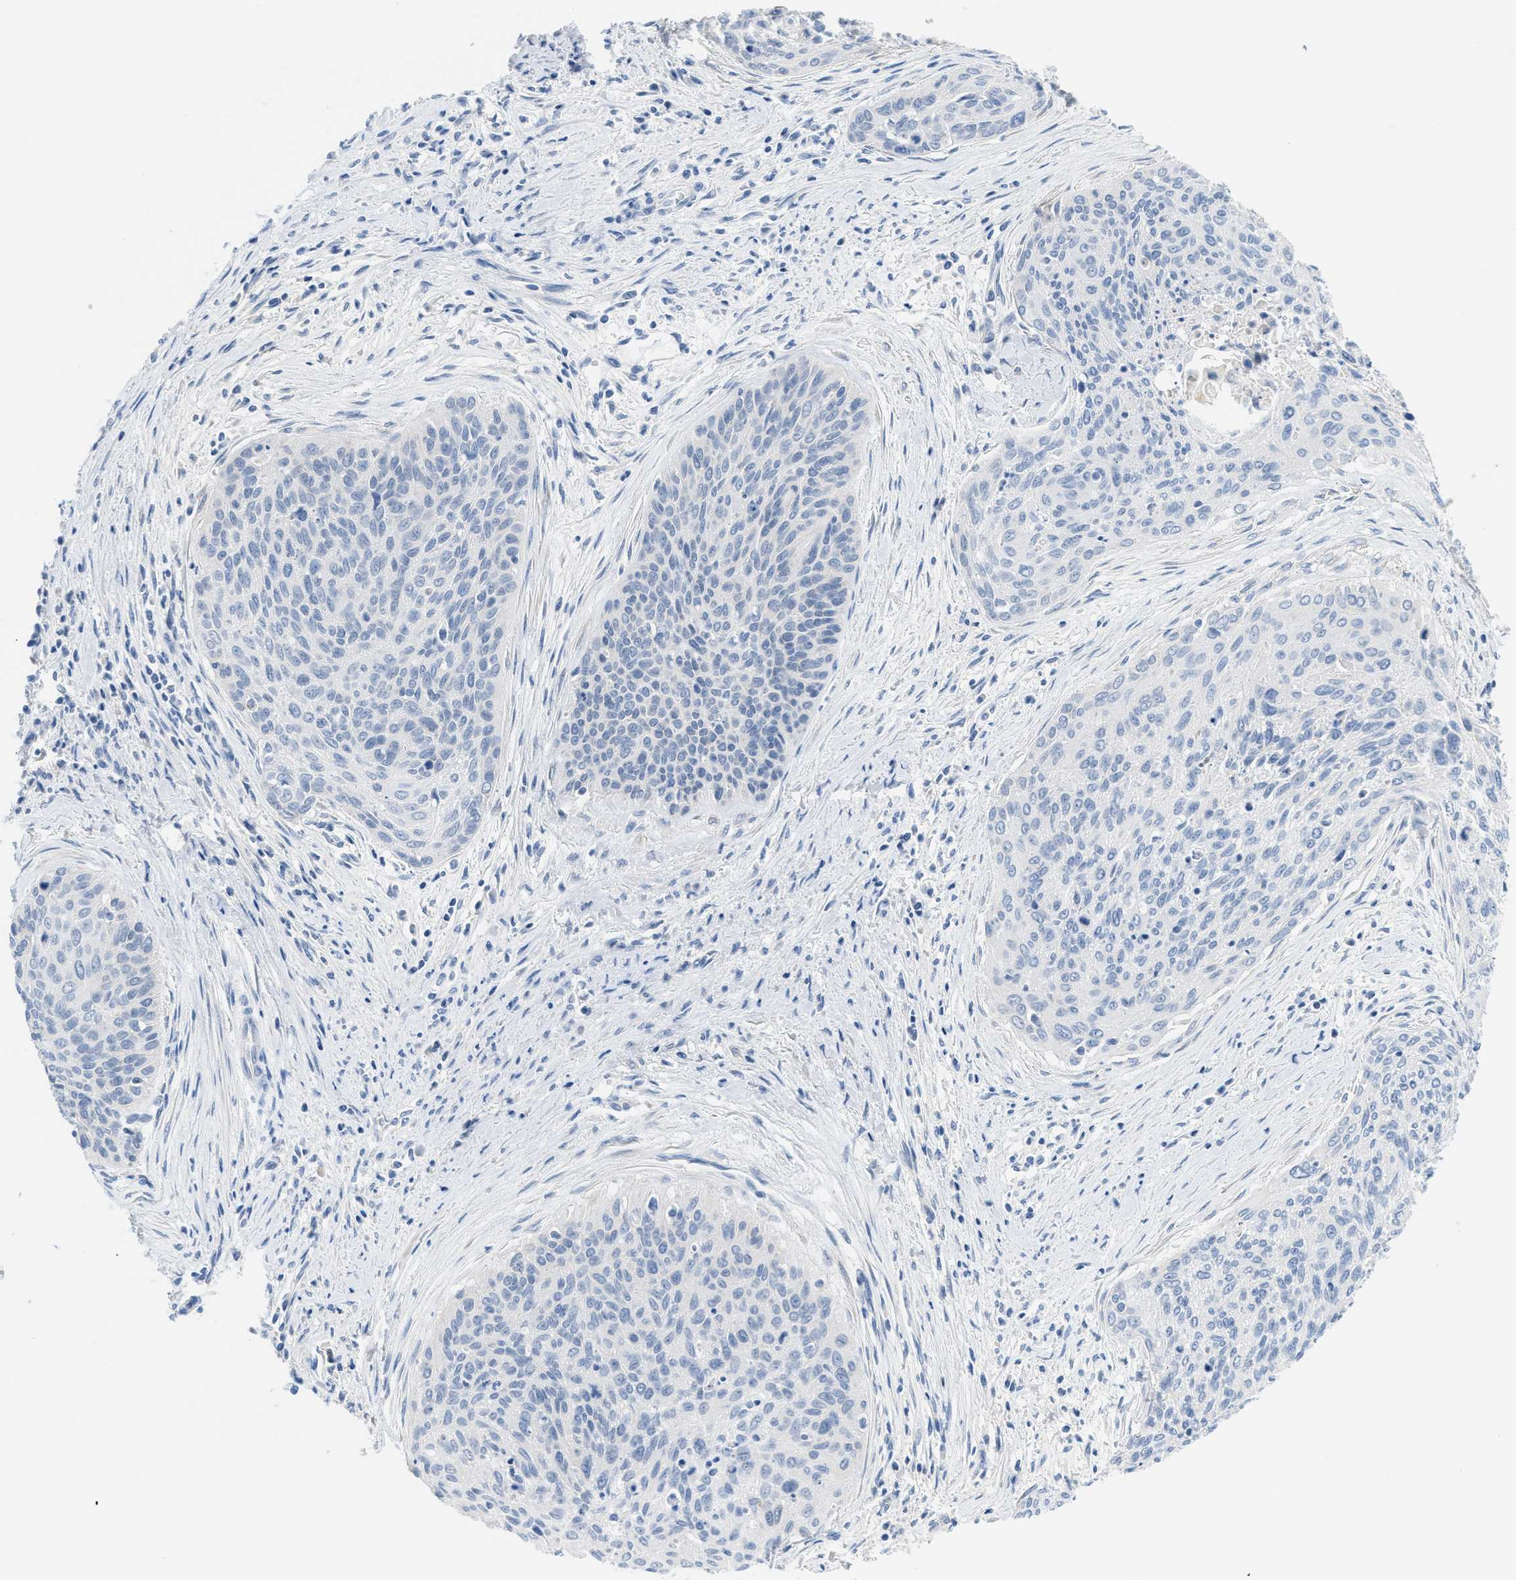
{"staining": {"intensity": "negative", "quantity": "none", "location": "none"}, "tissue": "cervical cancer", "cell_type": "Tumor cells", "image_type": "cancer", "snomed": [{"axis": "morphology", "description": "Squamous cell carcinoma, NOS"}, {"axis": "topography", "description": "Cervix"}], "caption": "There is no significant staining in tumor cells of cervical squamous cell carcinoma.", "gene": "PTDSS1", "patient": {"sex": "female", "age": 55}}